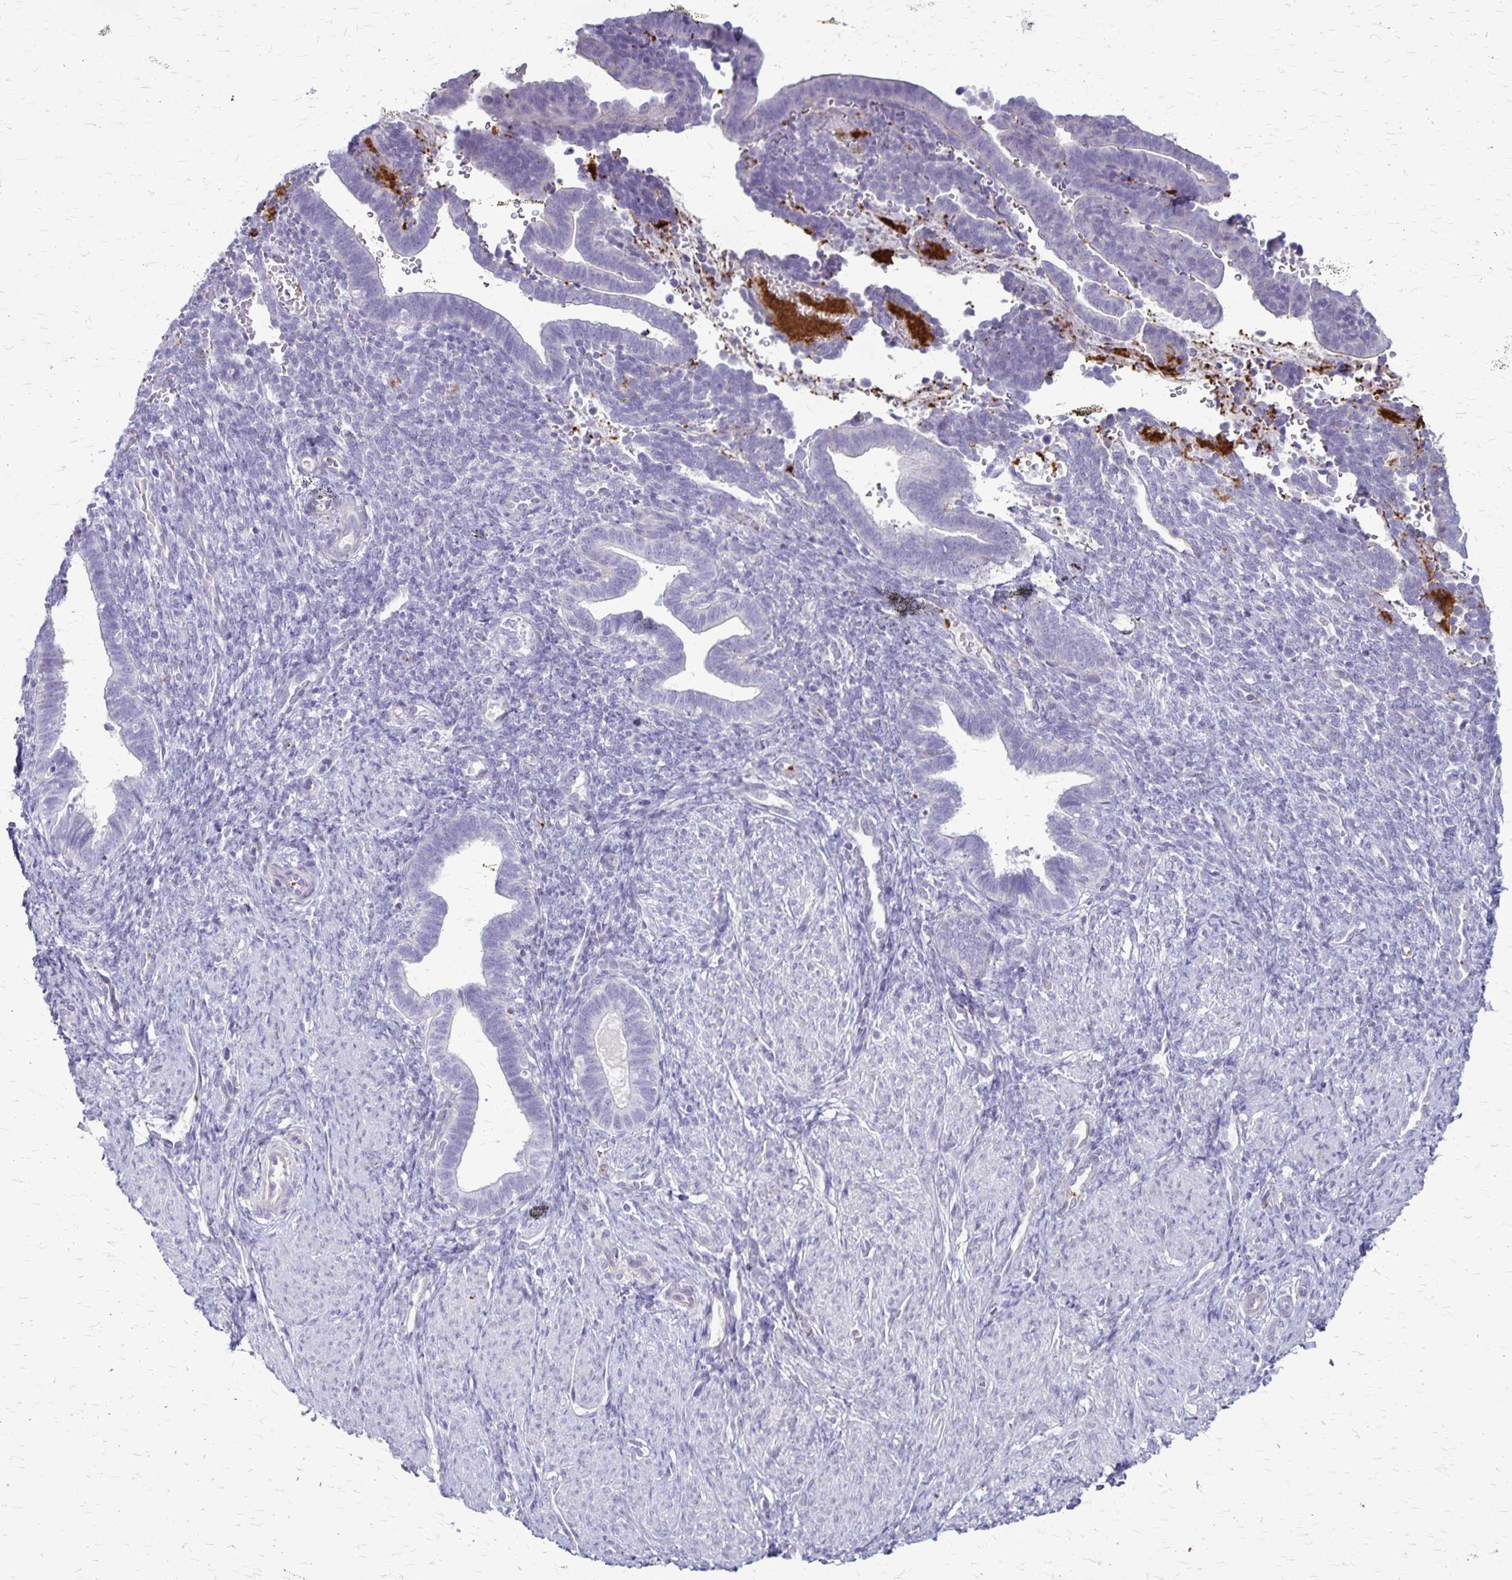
{"staining": {"intensity": "negative", "quantity": "none", "location": "none"}, "tissue": "endometrium", "cell_type": "Cells in endometrial stroma", "image_type": "normal", "snomed": [{"axis": "morphology", "description": "Normal tissue, NOS"}, {"axis": "topography", "description": "Endometrium"}], "caption": "A high-resolution image shows IHC staining of normal endometrium, which shows no significant staining in cells in endometrial stroma. (Brightfield microscopy of DAB (3,3'-diaminobenzidine) immunohistochemistry at high magnification).", "gene": "GP9", "patient": {"sex": "female", "age": 34}}